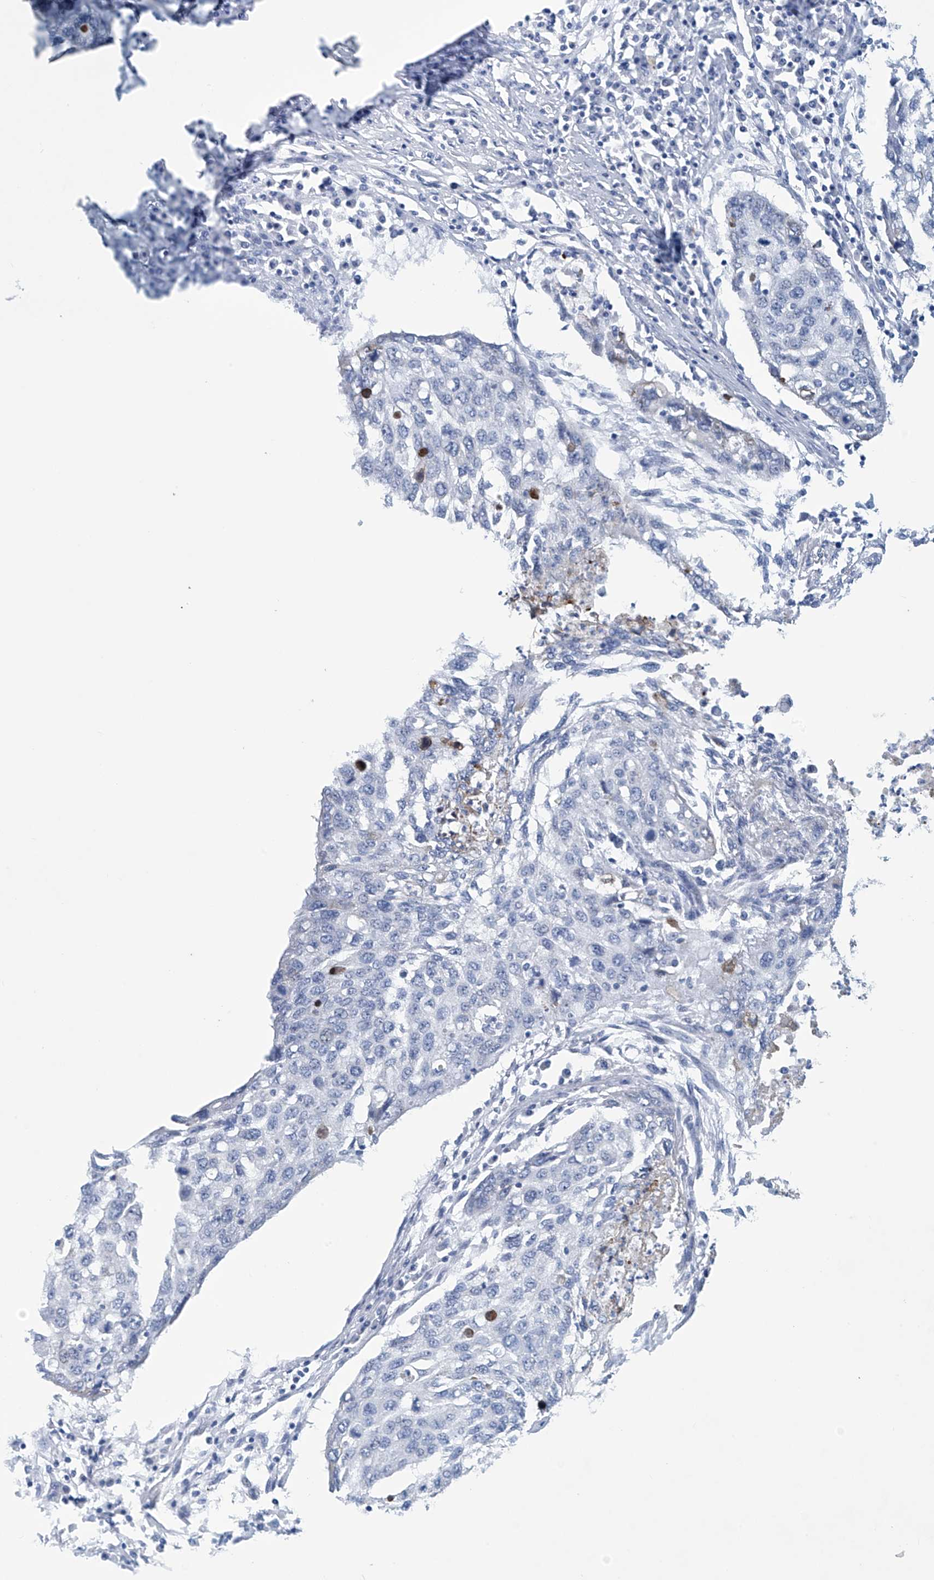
{"staining": {"intensity": "negative", "quantity": "none", "location": "none"}, "tissue": "lung cancer", "cell_type": "Tumor cells", "image_type": "cancer", "snomed": [{"axis": "morphology", "description": "Squamous cell carcinoma, NOS"}, {"axis": "topography", "description": "Lung"}], "caption": "Lung cancer stained for a protein using immunohistochemistry displays no expression tumor cells.", "gene": "DSP", "patient": {"sex": "female", "age": 63}}